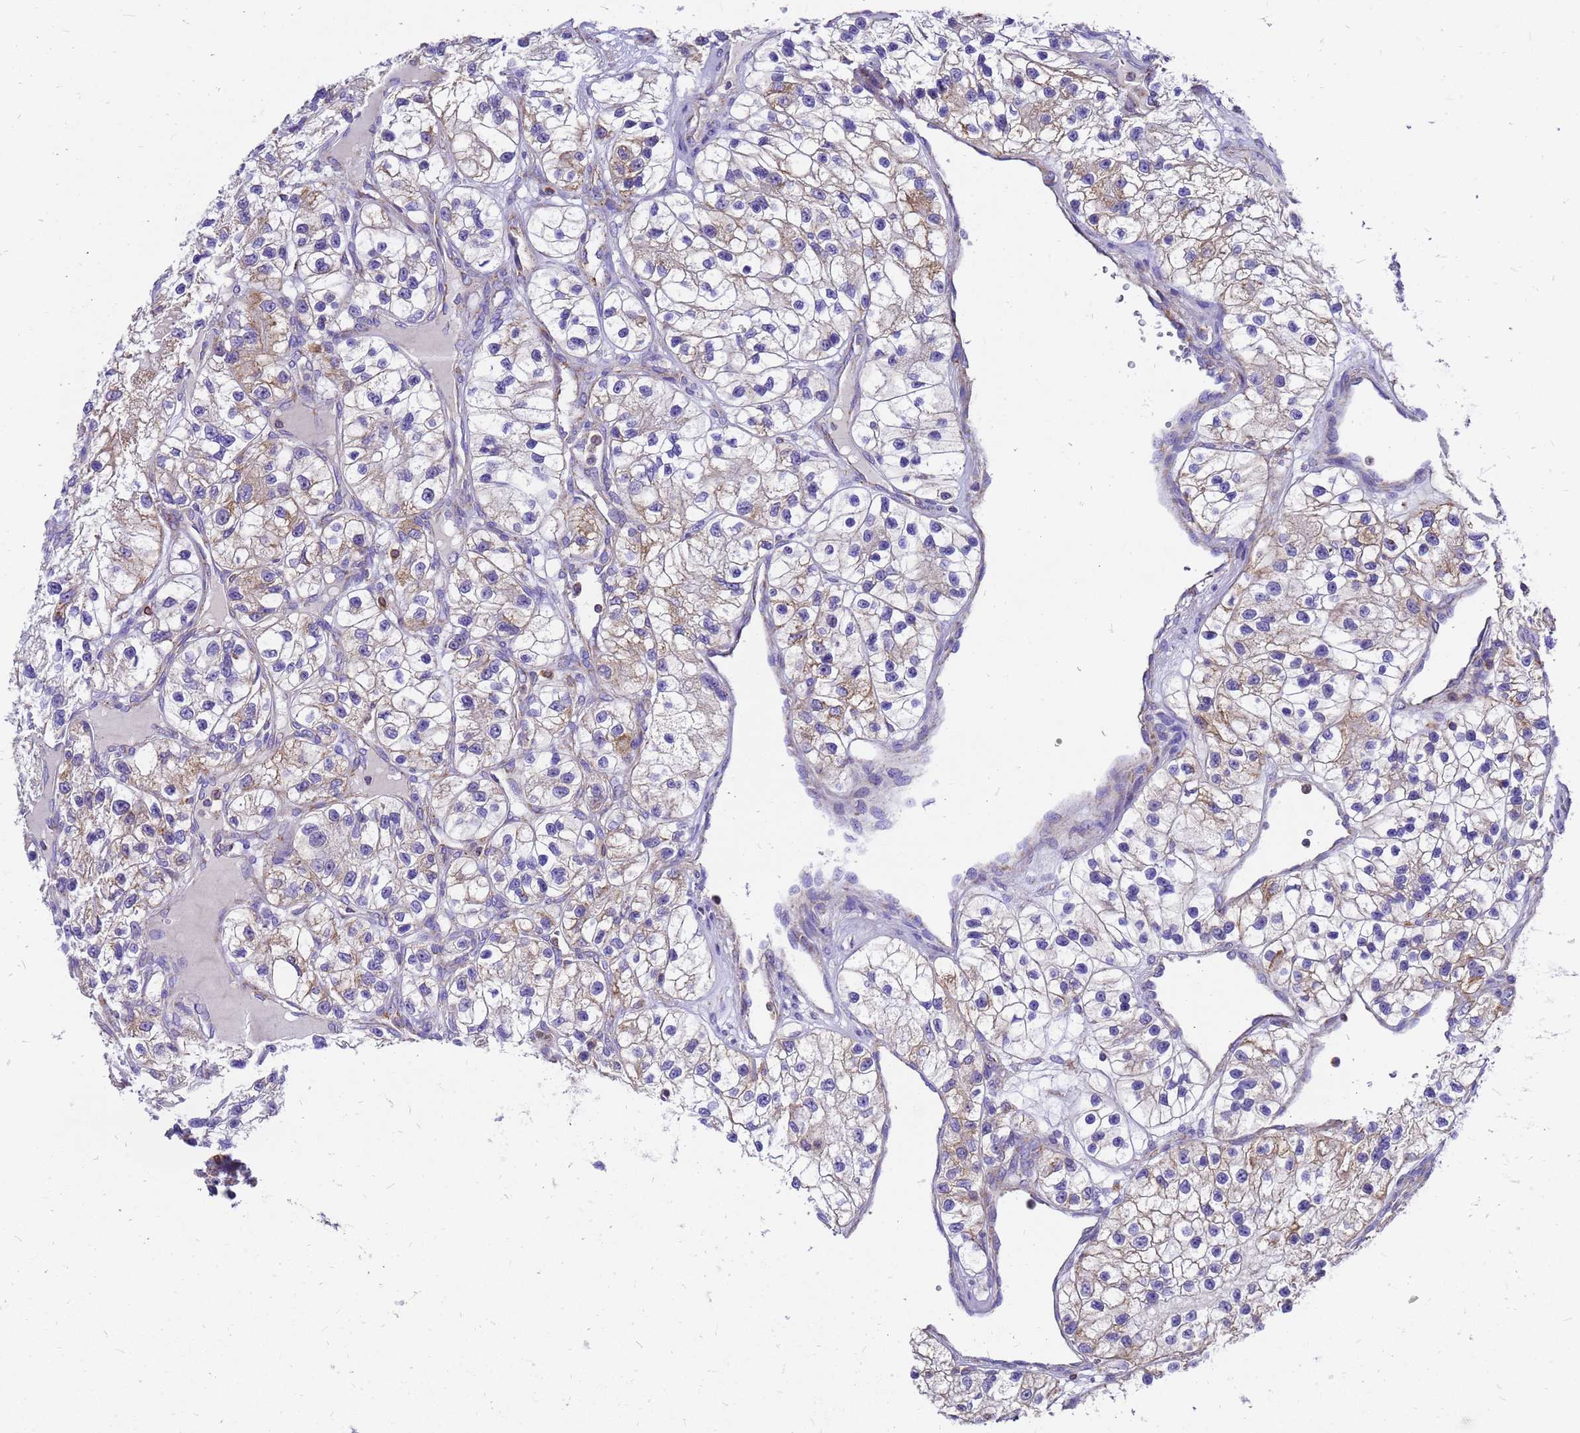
{"staining": {"intensity": "moderate", "quantity": "<25%", "location": "cytoplasmic/membranous"}, "tissue": "renal cancer", "cell_type": "Tumor cells", "image_type": "cancer", "snomed": [{"axis": "morphology", "description": "Adenocarcinoma, NOS"}, {"axis": "topography", "description": "Kidney"}], "caption": "Moderate cytoplasmic/membranous staining is identified in about <25% of tumor cells in renal adenocarcinoma. (DAB (3,3'-diaminobenzidine) IHC, brown staining for protein, blue staining for nuclei).", "gene": "MRPS26", "patient": {"sex": "female", "age": 57}}